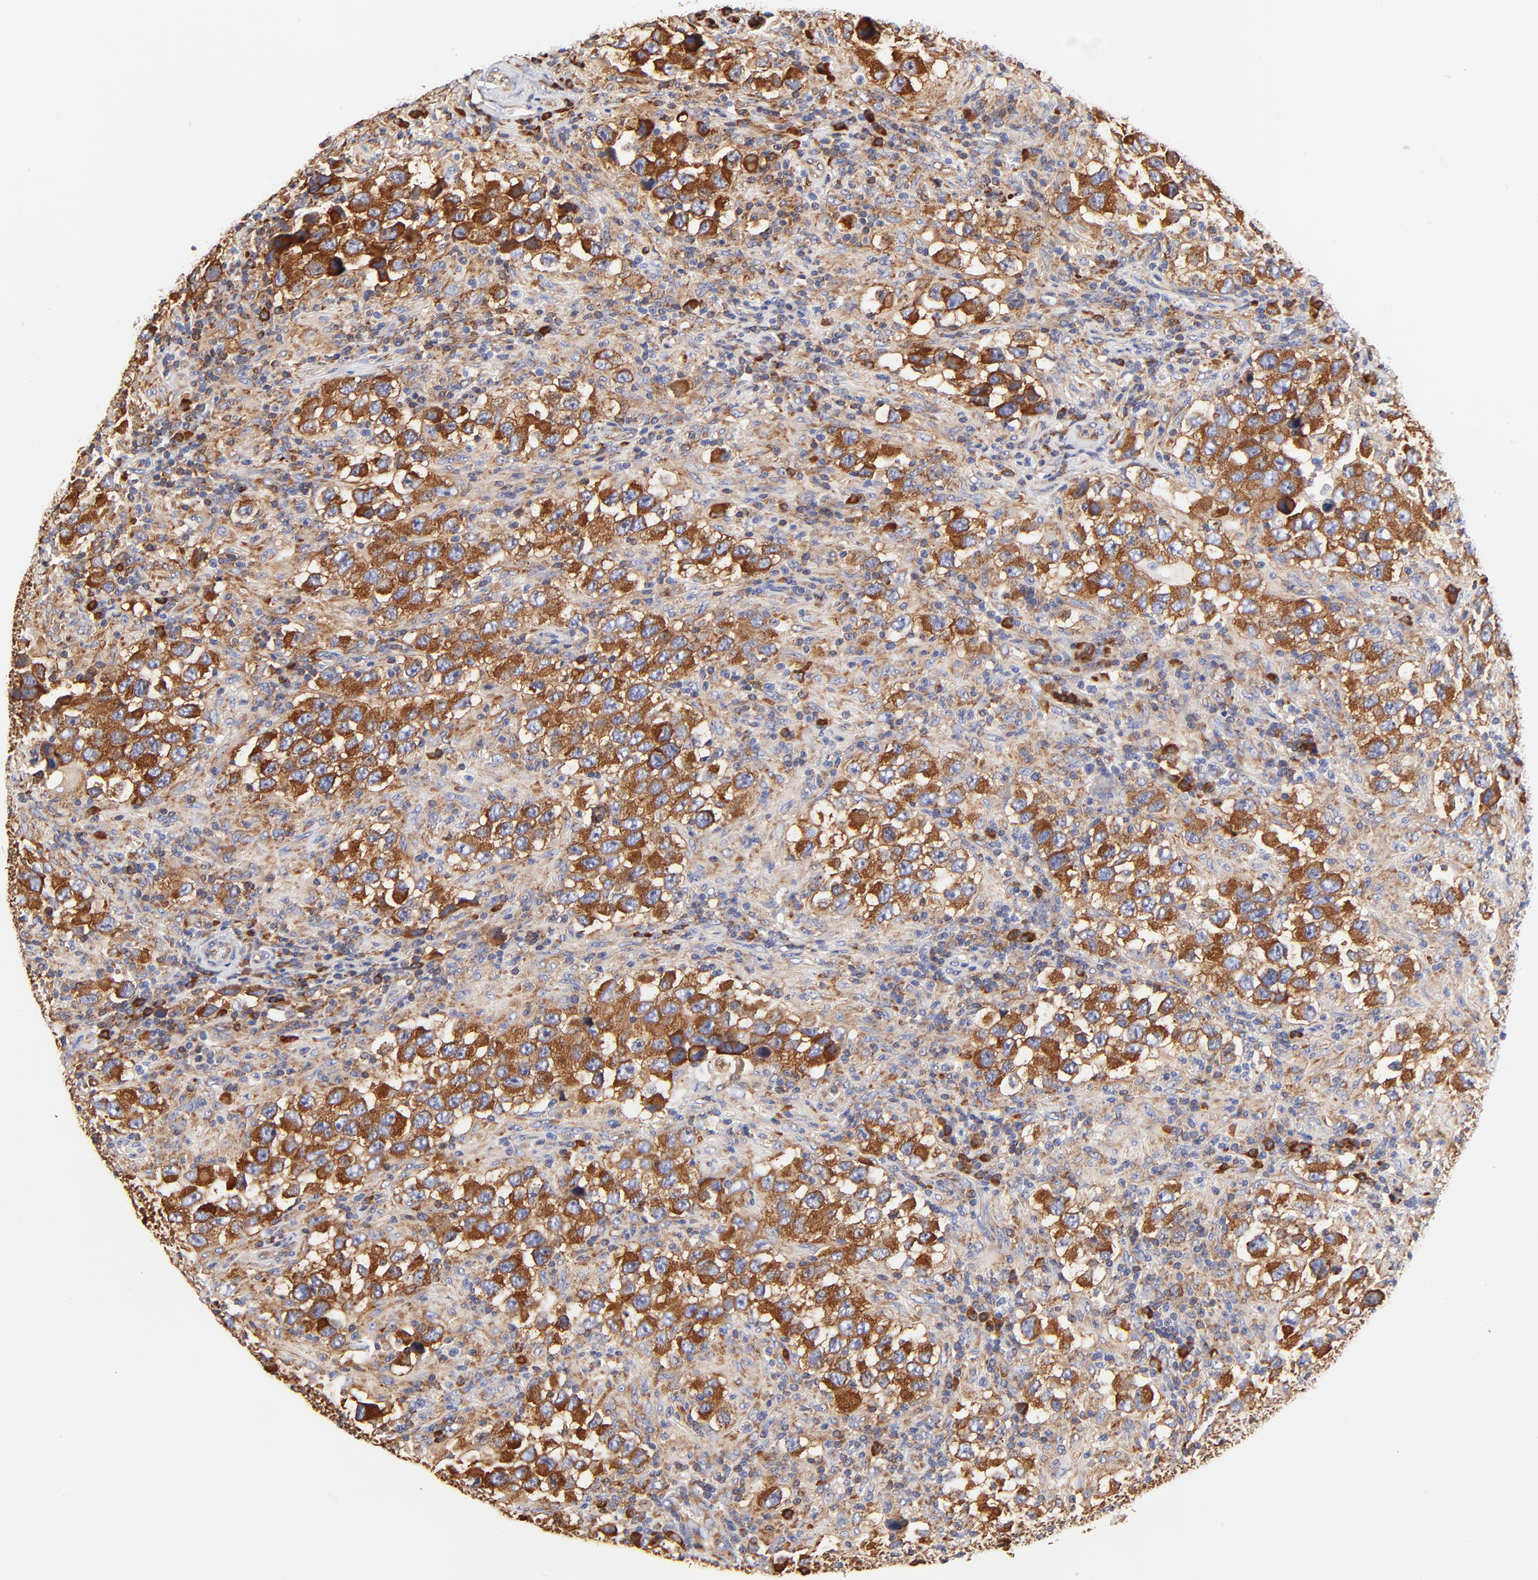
{"staining": {"intensity": "strong", "quantity": ">75%", "location": "cytoplasmic/membranous"}, "tissue": "testis cancer", "cell_type": "Tumor cells", "image_type": "cancer", "snomed": [{"axis": "morphology", "description": "Carcinoma, Embryonal, NOS"}, {"axis": "topography", "description": "Testis"}], "caption": "Immunohistochemical staining of testis cancer shows high levels of strong cytoplasmic/membranous protein expression in approximately >75% of tumor cells.", "gene": "RPL27", "patient": {"sex": "male", "age": 21}}